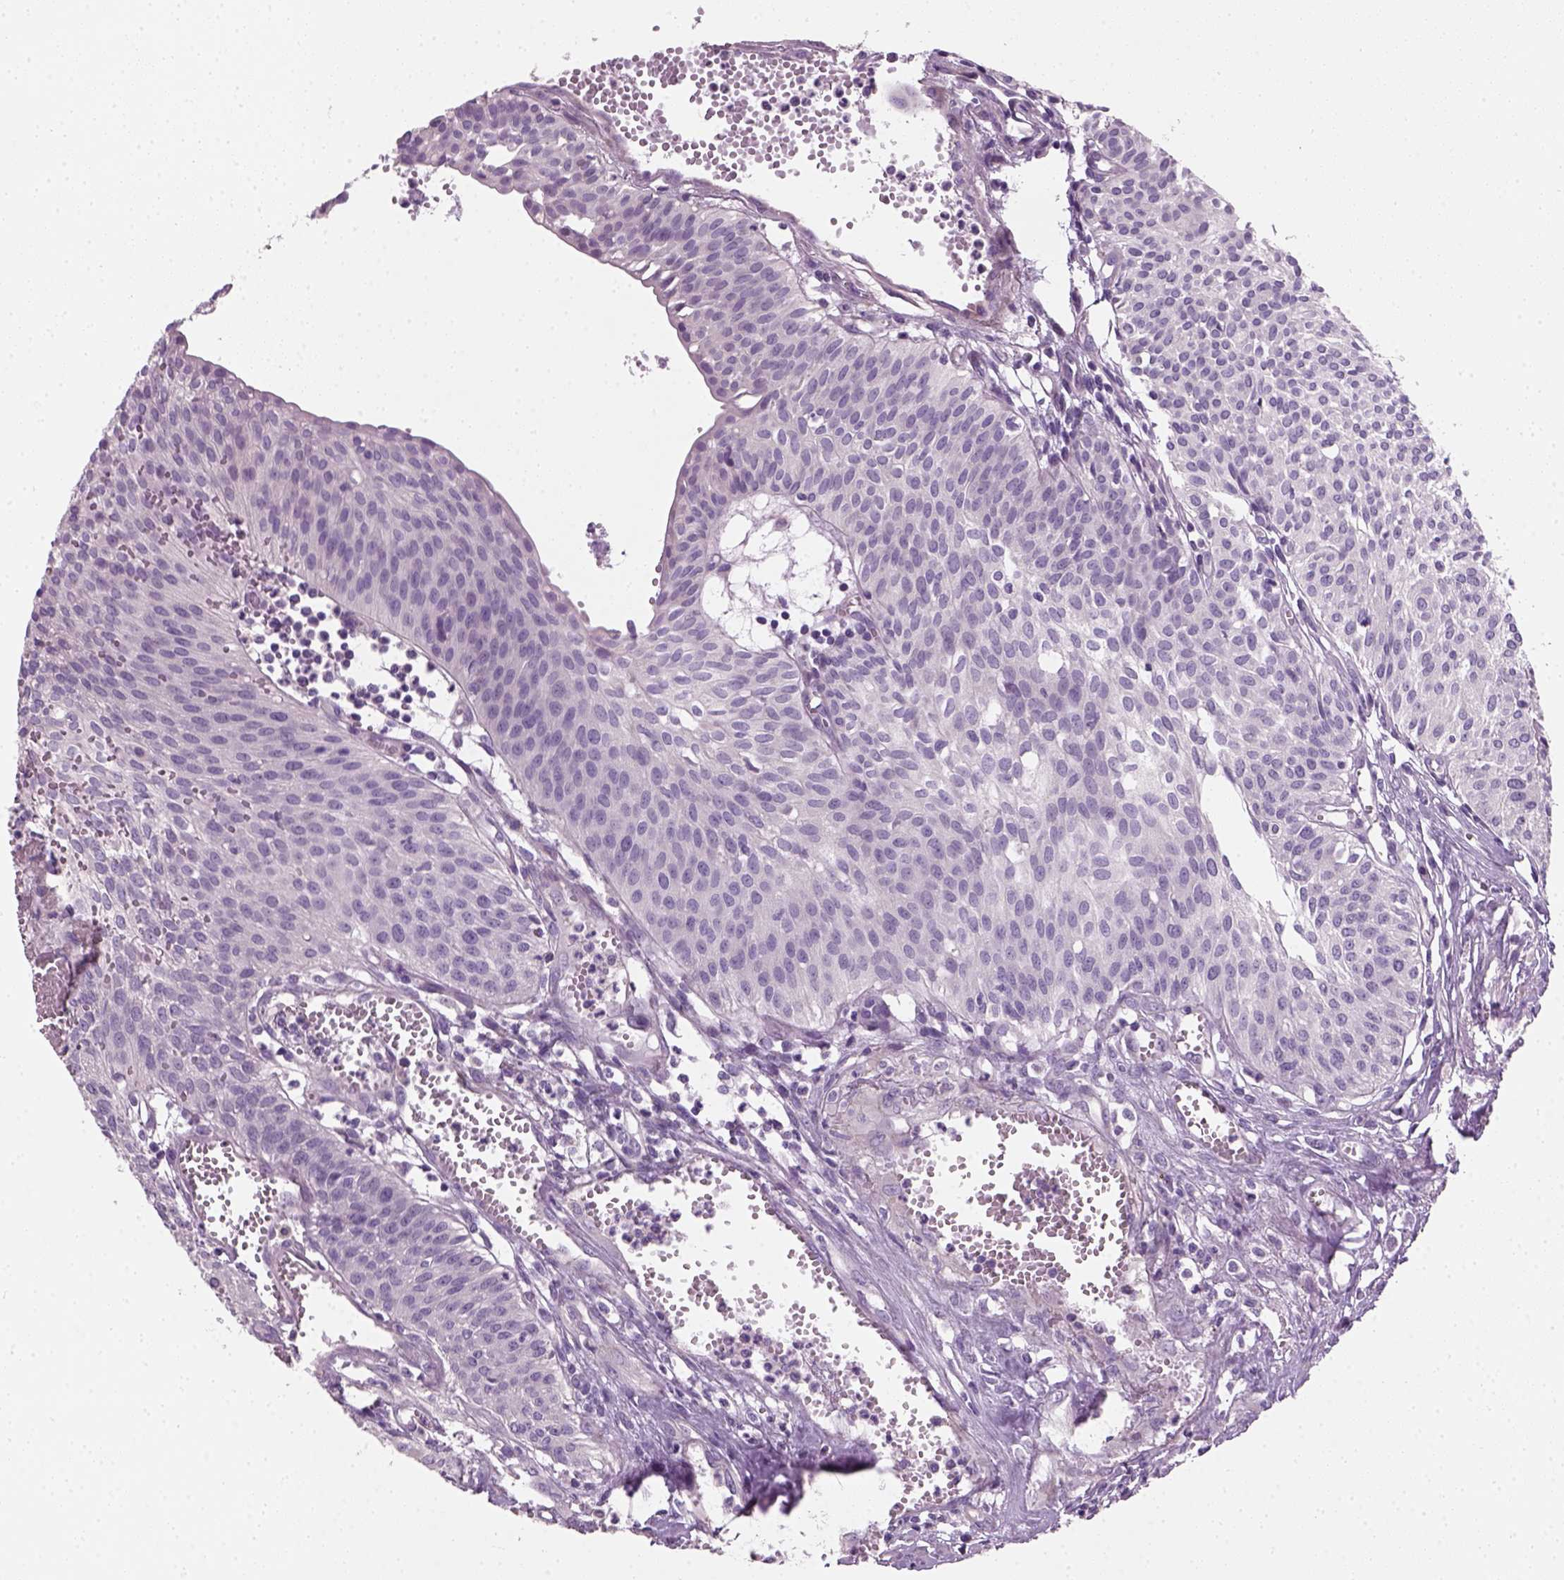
{"staining": {"intensity": "negative", "quantity": "none", "location": "none"}, "tissue": "urothelial cancer", "cell_type": "Tumor cells", "image_type": "cancer", "snomed": [{"axis": "morphology", "description": "Urothelial carcinoma, High grade"}, {"axis": "topography", "description": "Urinary bladder"}], "caption": "Immunohistochemical staining of urothelial cancer shows no significant positivity in tumor cells.", "gene": "ELOVL3", "patient": {"sex": "male", "age": 57}}